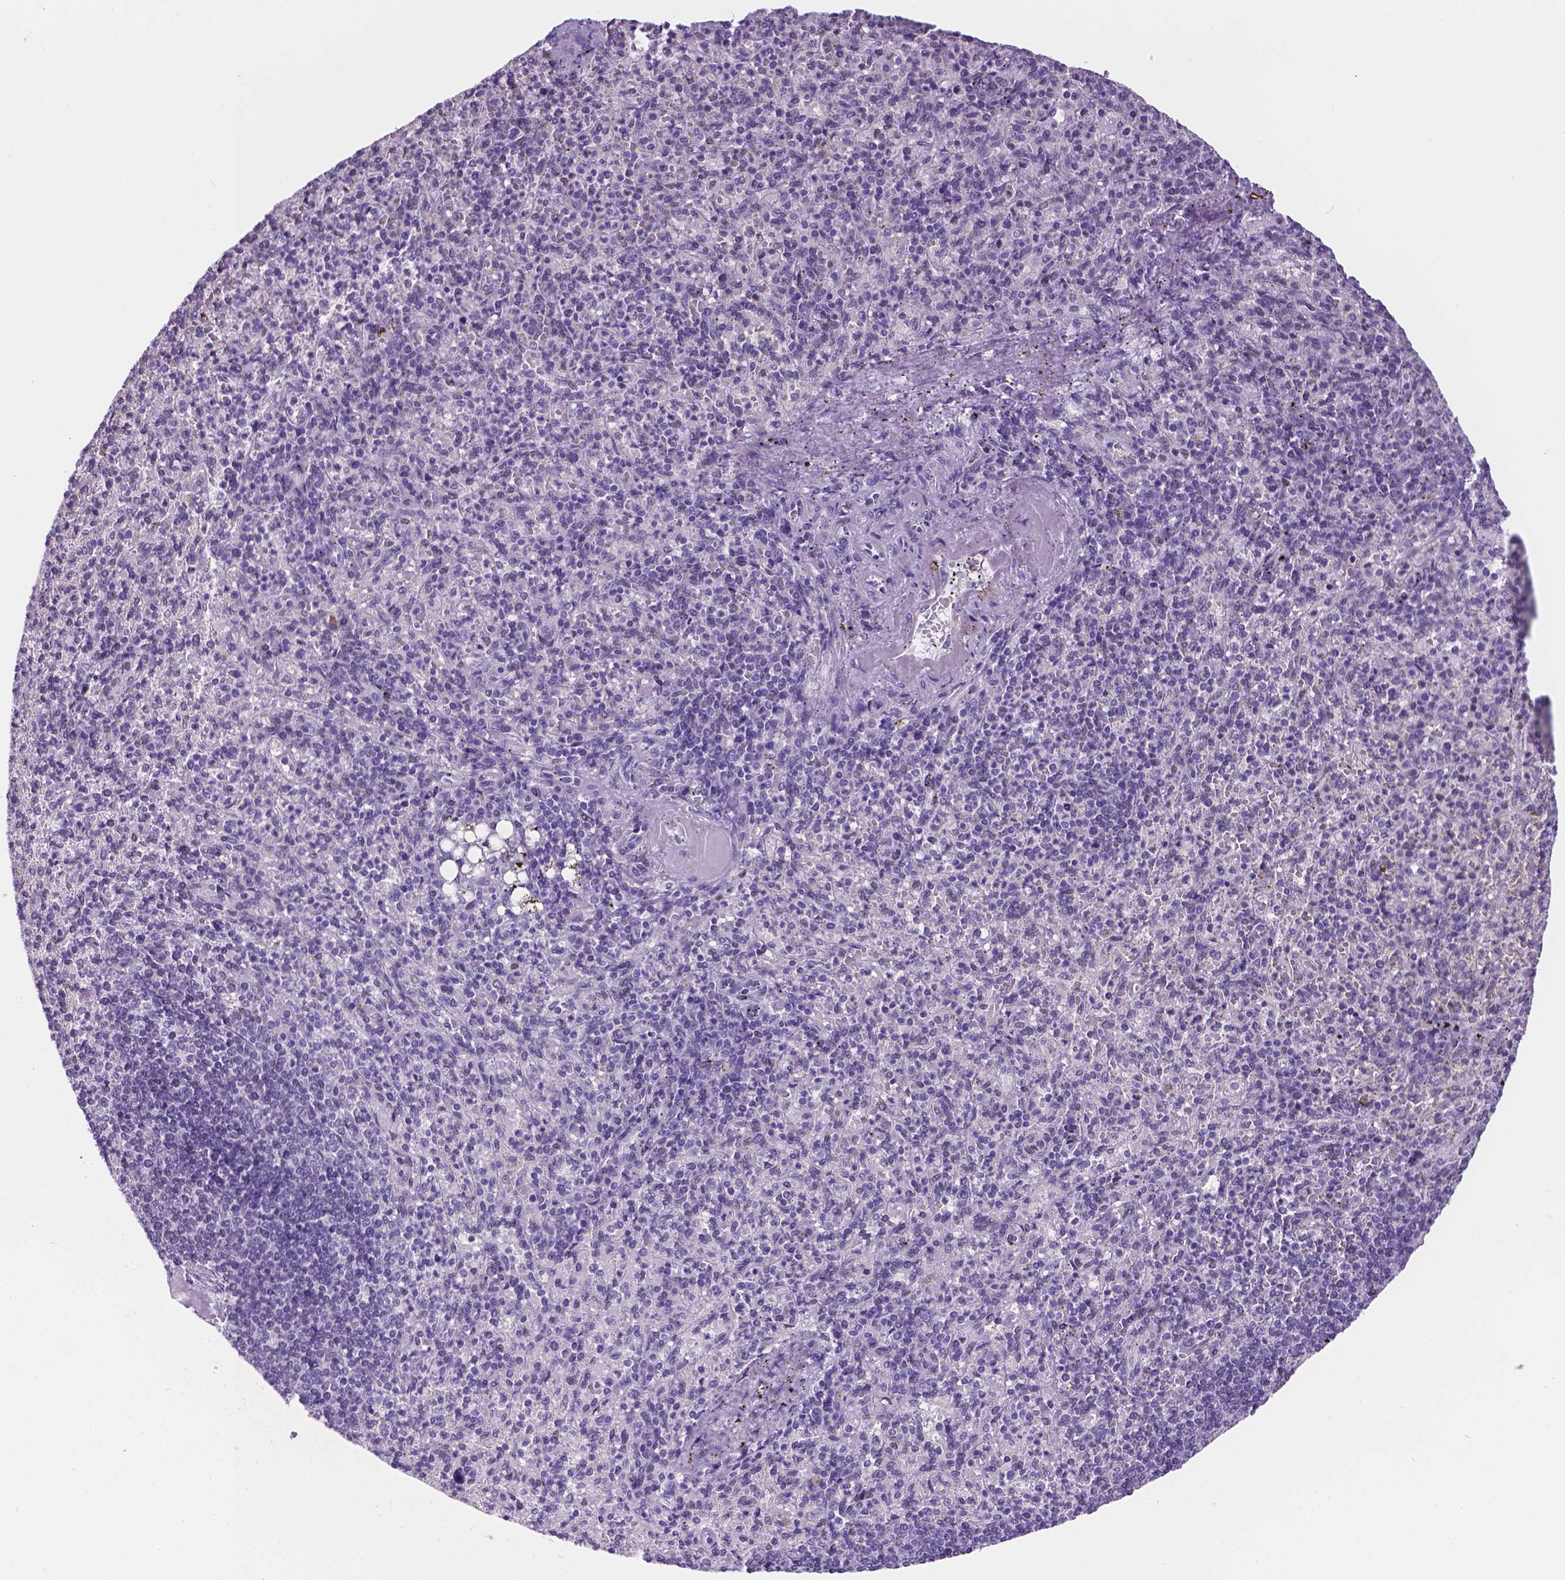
{"staining": {"intensity": "negative", "quantity": "none", "location": "none"}, "tissue": "spleen", "cell_type": "Cells in red pulp", "image_type": "normal", "snomed": [{"axis": "morphology", "description": "Normal tissue, NOS"}, {"axis": "topography", "description": "Spleen"}], "caption": "Micrograph shows no significant protein staining in cells in red pulp of unremarkable spleen.", "gene": "TMEM210", "patient": {"sex": "female", "age": 74}}